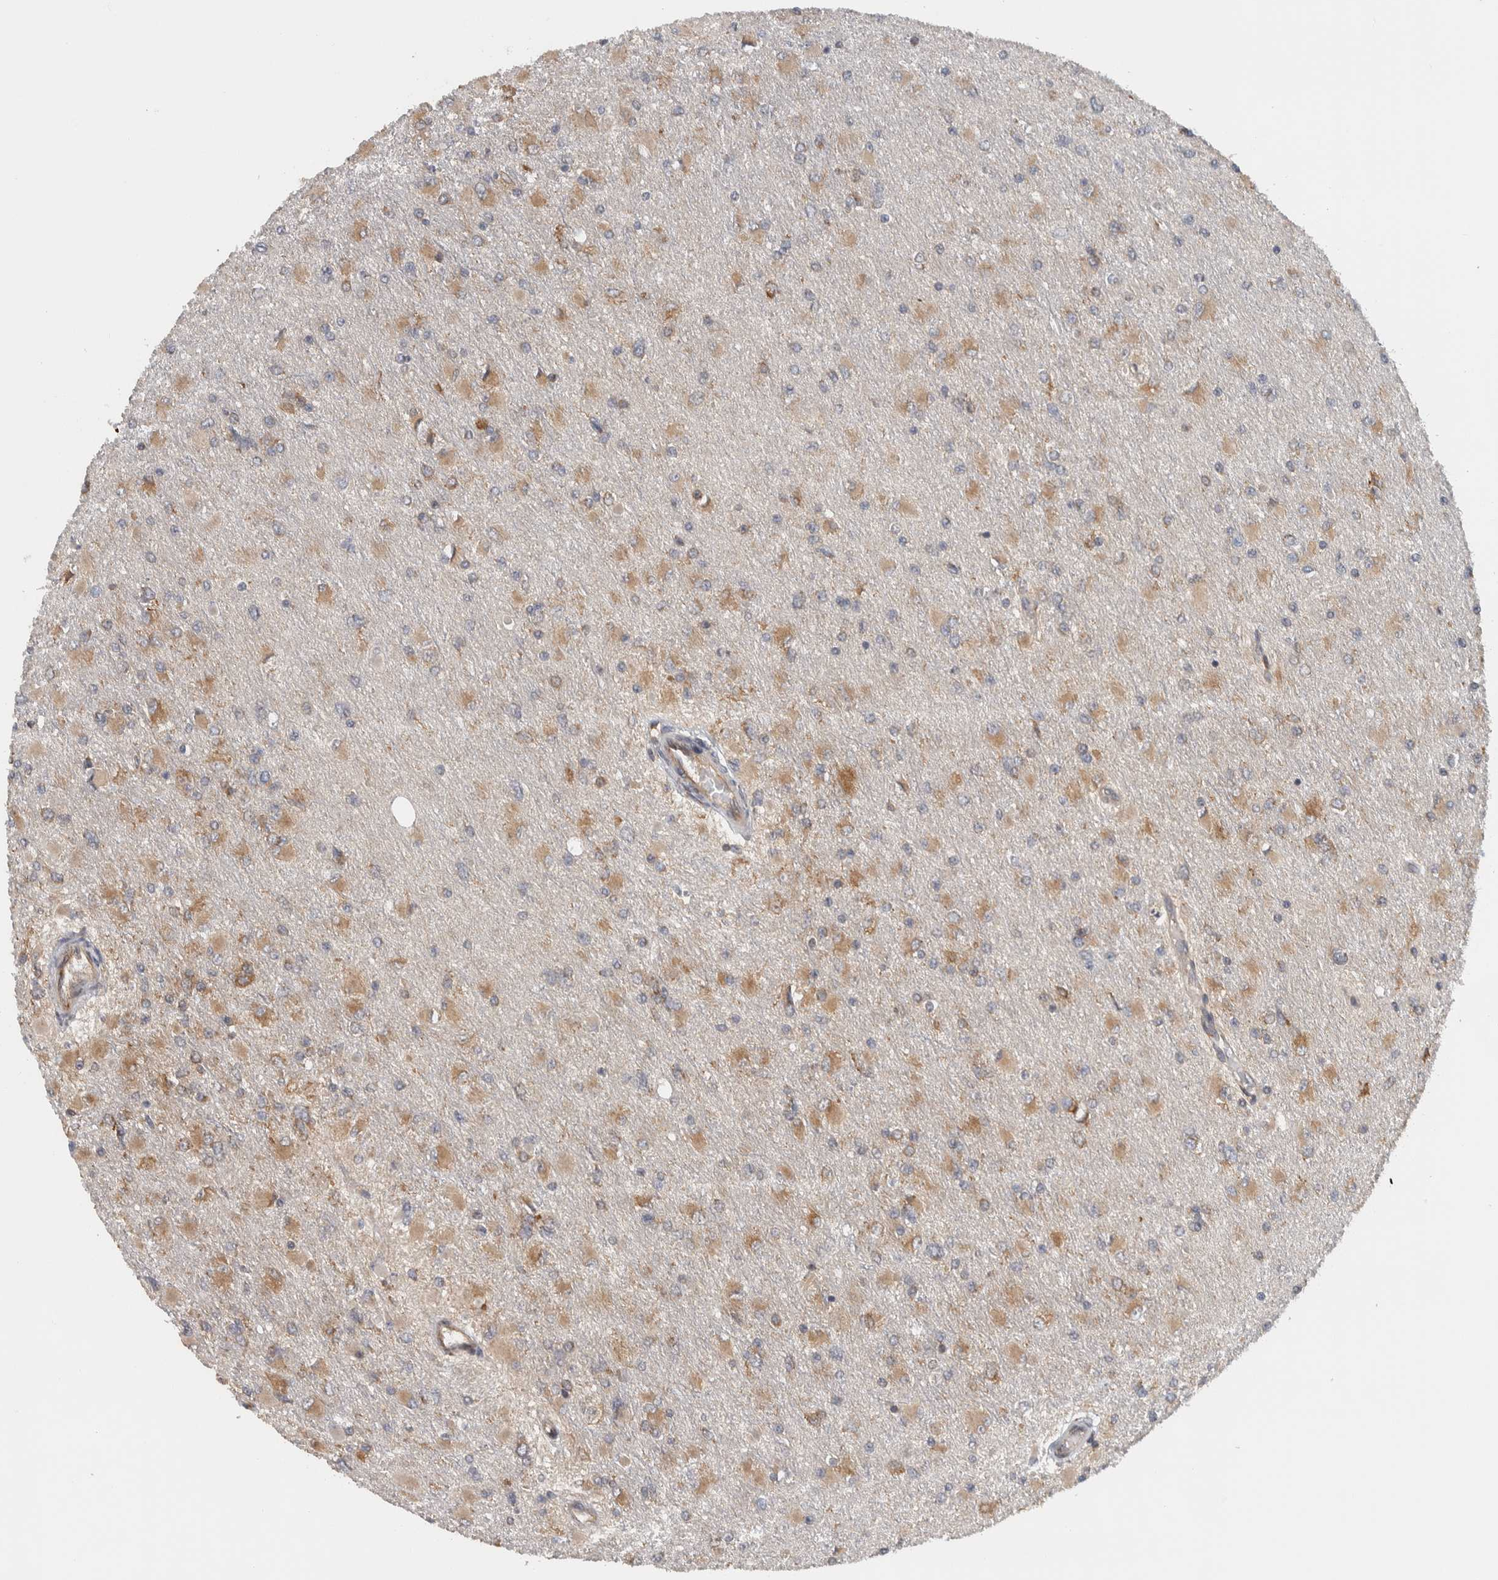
{"staining": {"intensity": "weak", "quantity": "<25%", "location": "cytoplasmic/membranous"}, "tissue": "glioma", "cell_type": "Tumor cells", "image_type": "cancer", "snomed": [{"axis": "morphology", "description": "Glioma, malignant, High grade"}, {"axis": "topography", "description": "Cerebral cortex"}], "caption": "DAB immunohistochemical staining of human glioma shows no significant staining in tumor cells.", "gene": "EIF3H", "patient": {"sex": "female", "age": 36}}